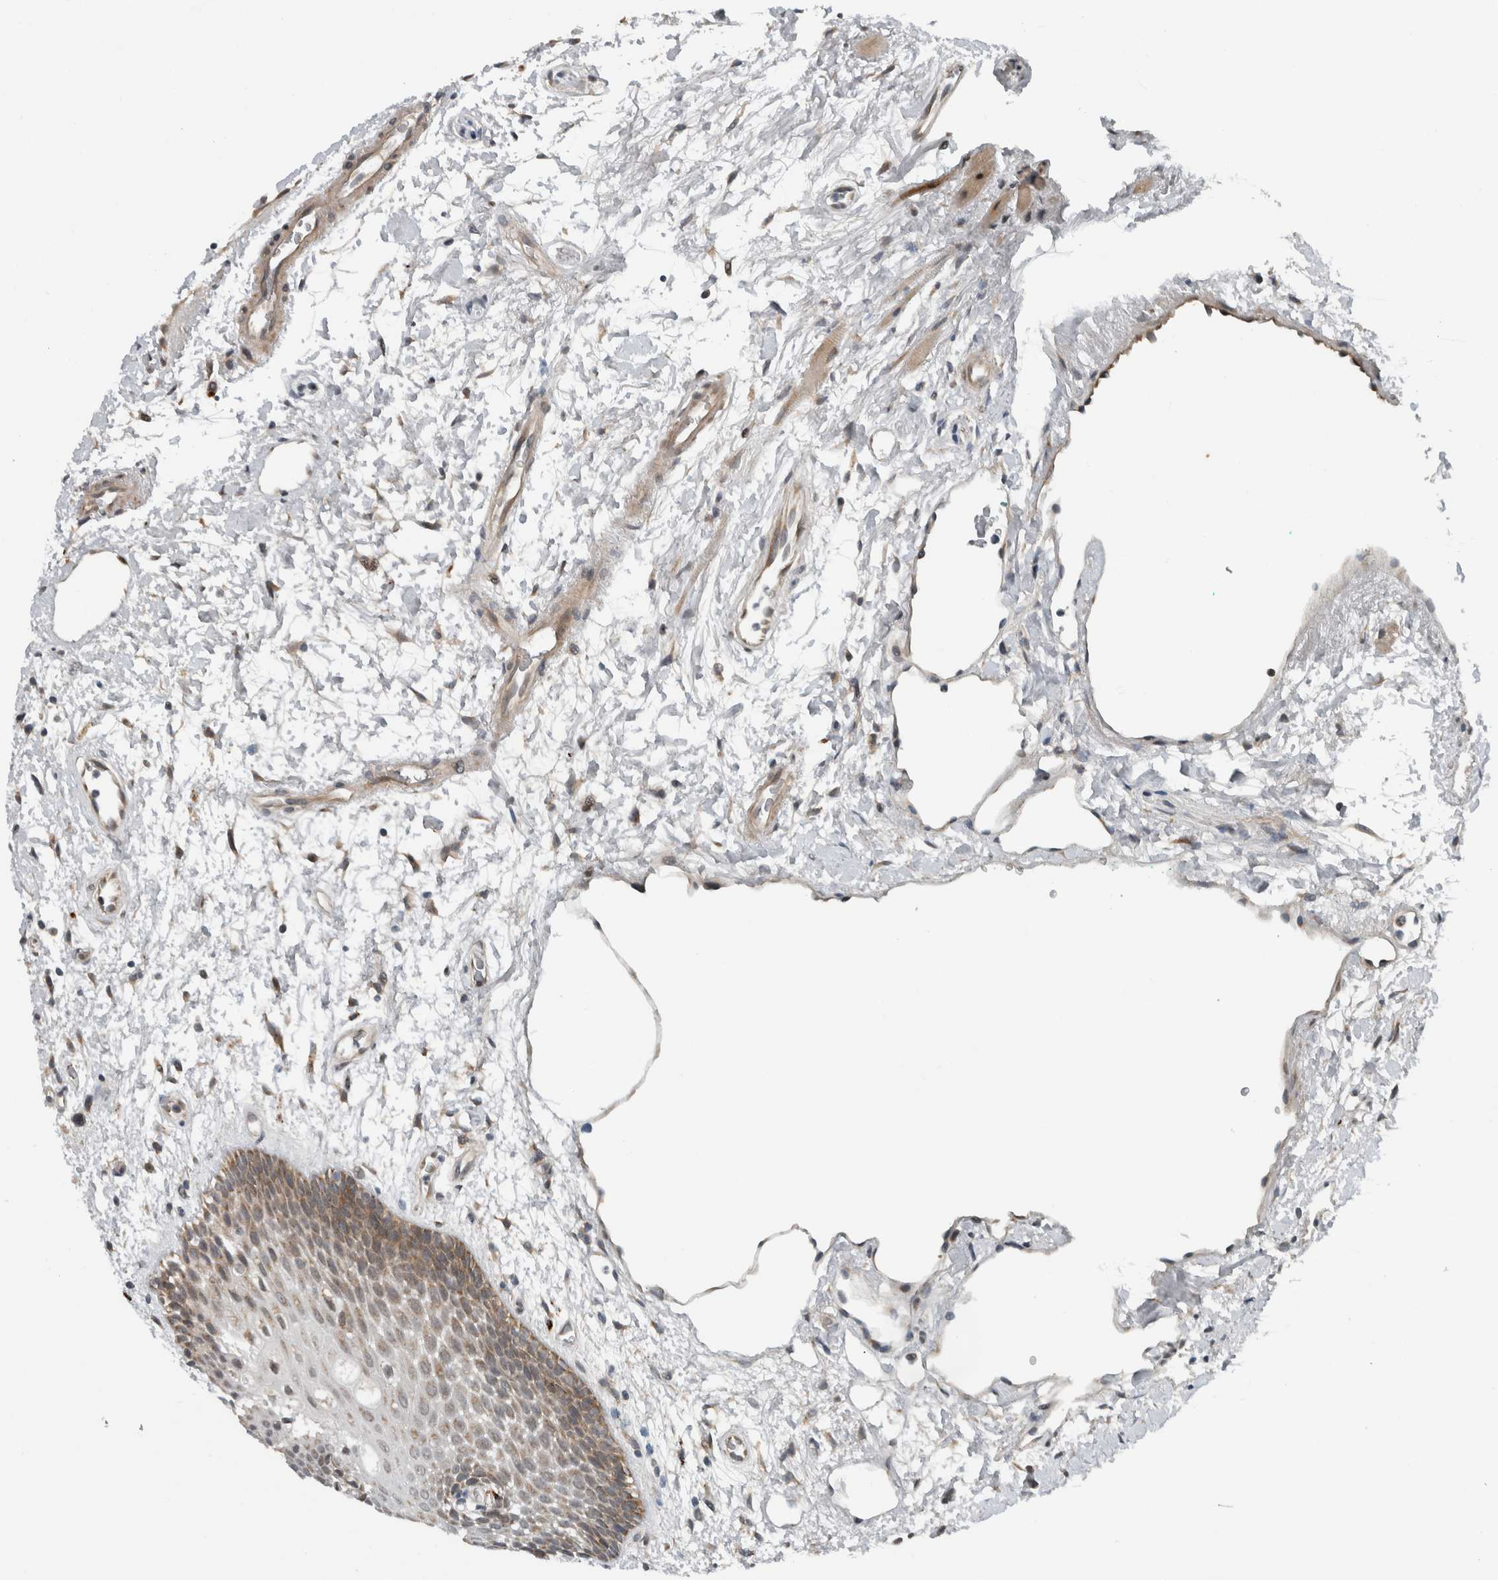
{"staining": {"intensity": "weak", "quantity": ">75%", "location": "cytoplasmic/membranous"}, "tissue": "oral mucosa", "cell_type": "Squamous epithelial cells", "image_type": "normal", "snomed": [{"axis": "morphology", "description": "Normal tissue, NOS"}, {"axis": "topography", "description": "Skeletal muscle"}, {"axis": "topography", "description": "Oral tissue"}, {"axis": "topography", "description": "Peripheral nerve tissue"}], "caption": "IHC histopathology image of unremarkable human oral mucosa stained for a protein (brown), which exhibits low levels of weak cytoplasmic/membranous positivity in approximately >75% of squamous epithelial cells.", "gene": "GBA2", "patient": {"sex": "female", "age": 84}}